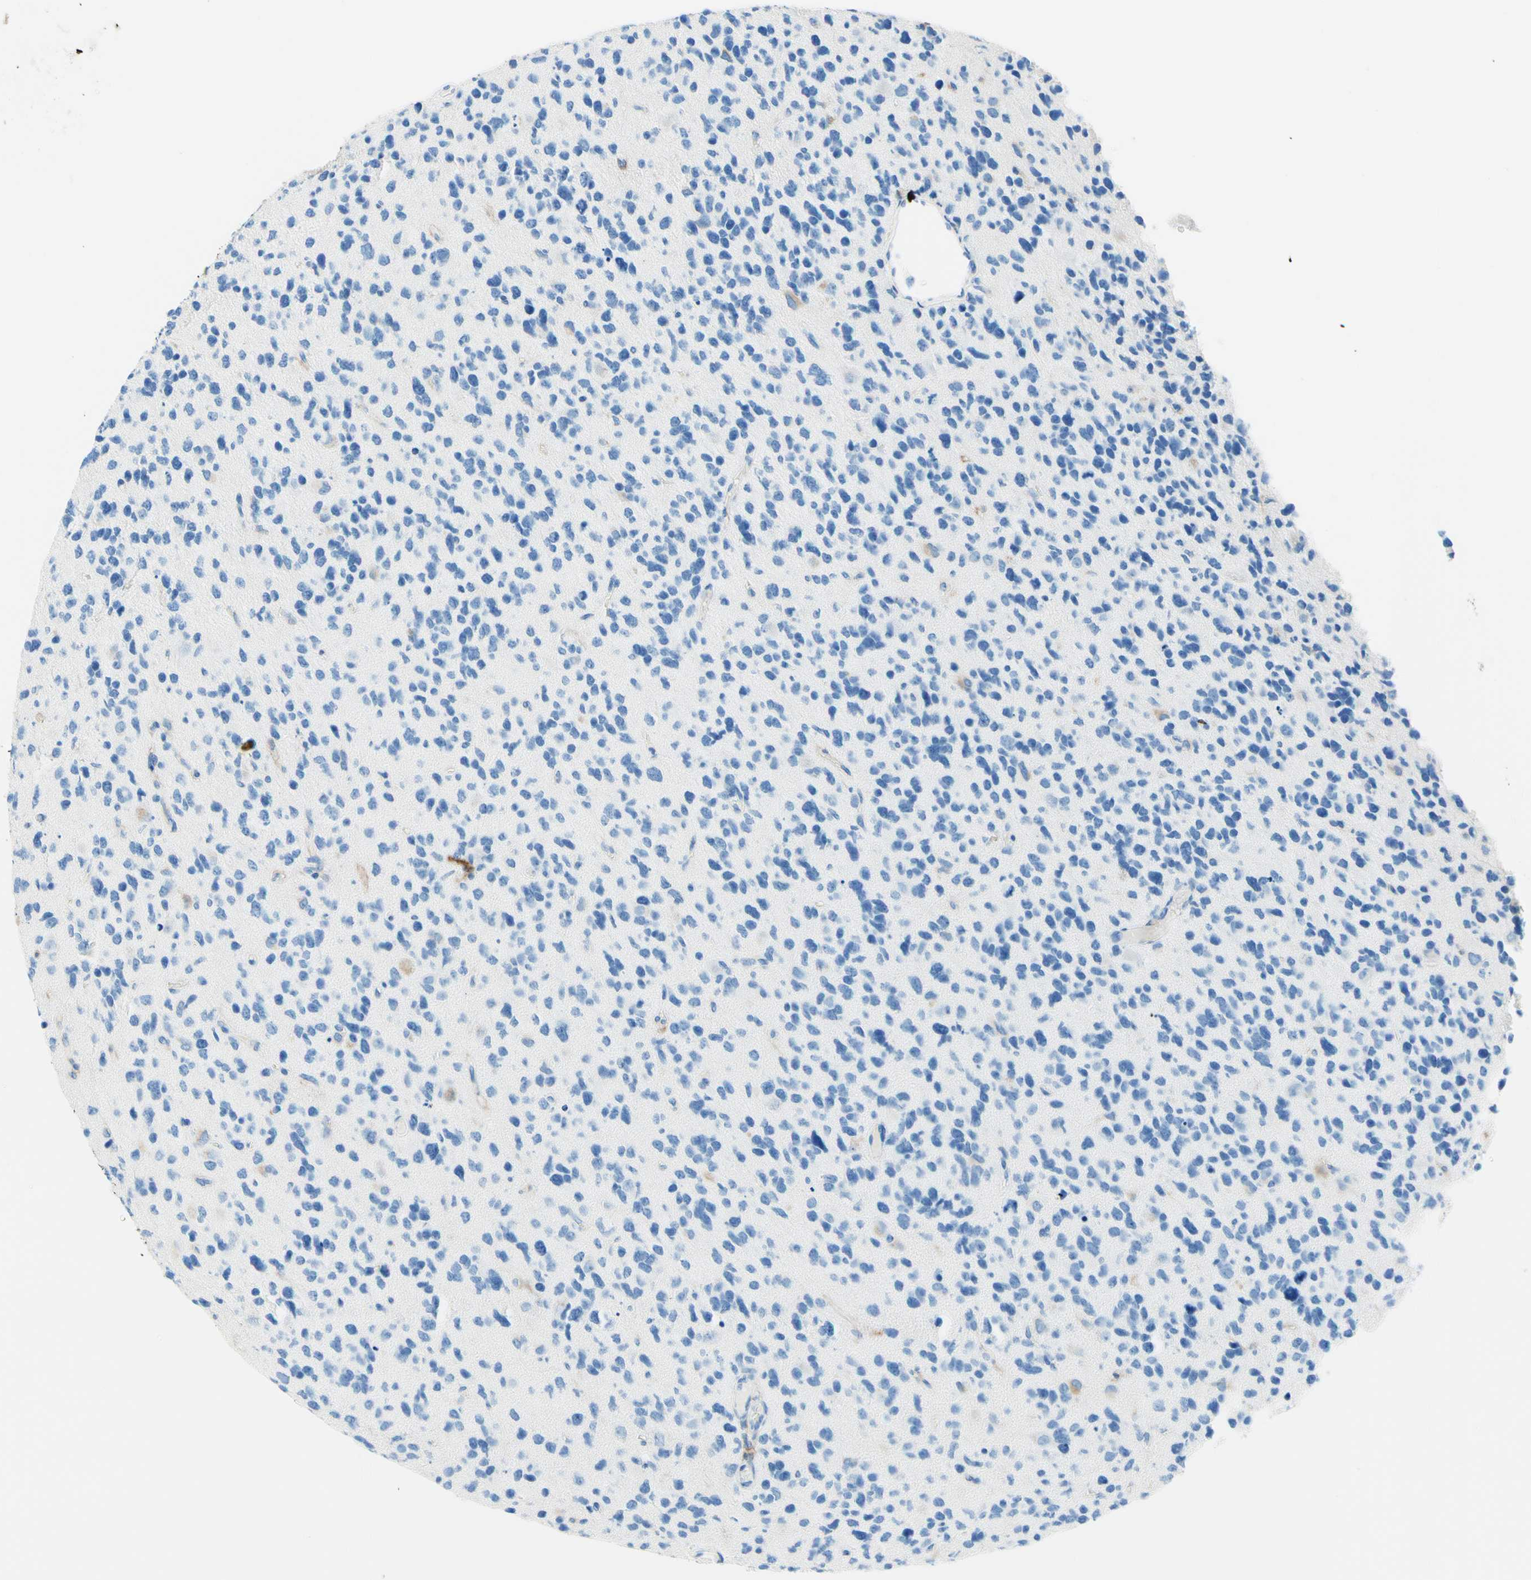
{"staining": {"intensity": "negative", "quantity": "none", "location": "none"}, "tissue": "glioma", "cell_type": "Tumor cells", "image_type": "cancer", "snomed": [{"axis": "morphology", "description": "Glioma, malignant, High grade"}, {"axis": "topography", "description": "Brain"}], "caption": "Immunohistochemistry (IHC) image of human glioma stained for a protein (brown), which reveals no staining in tumor cells.", "gene": "MFAP5", "patient": {"sex": "female", "age": 58}}